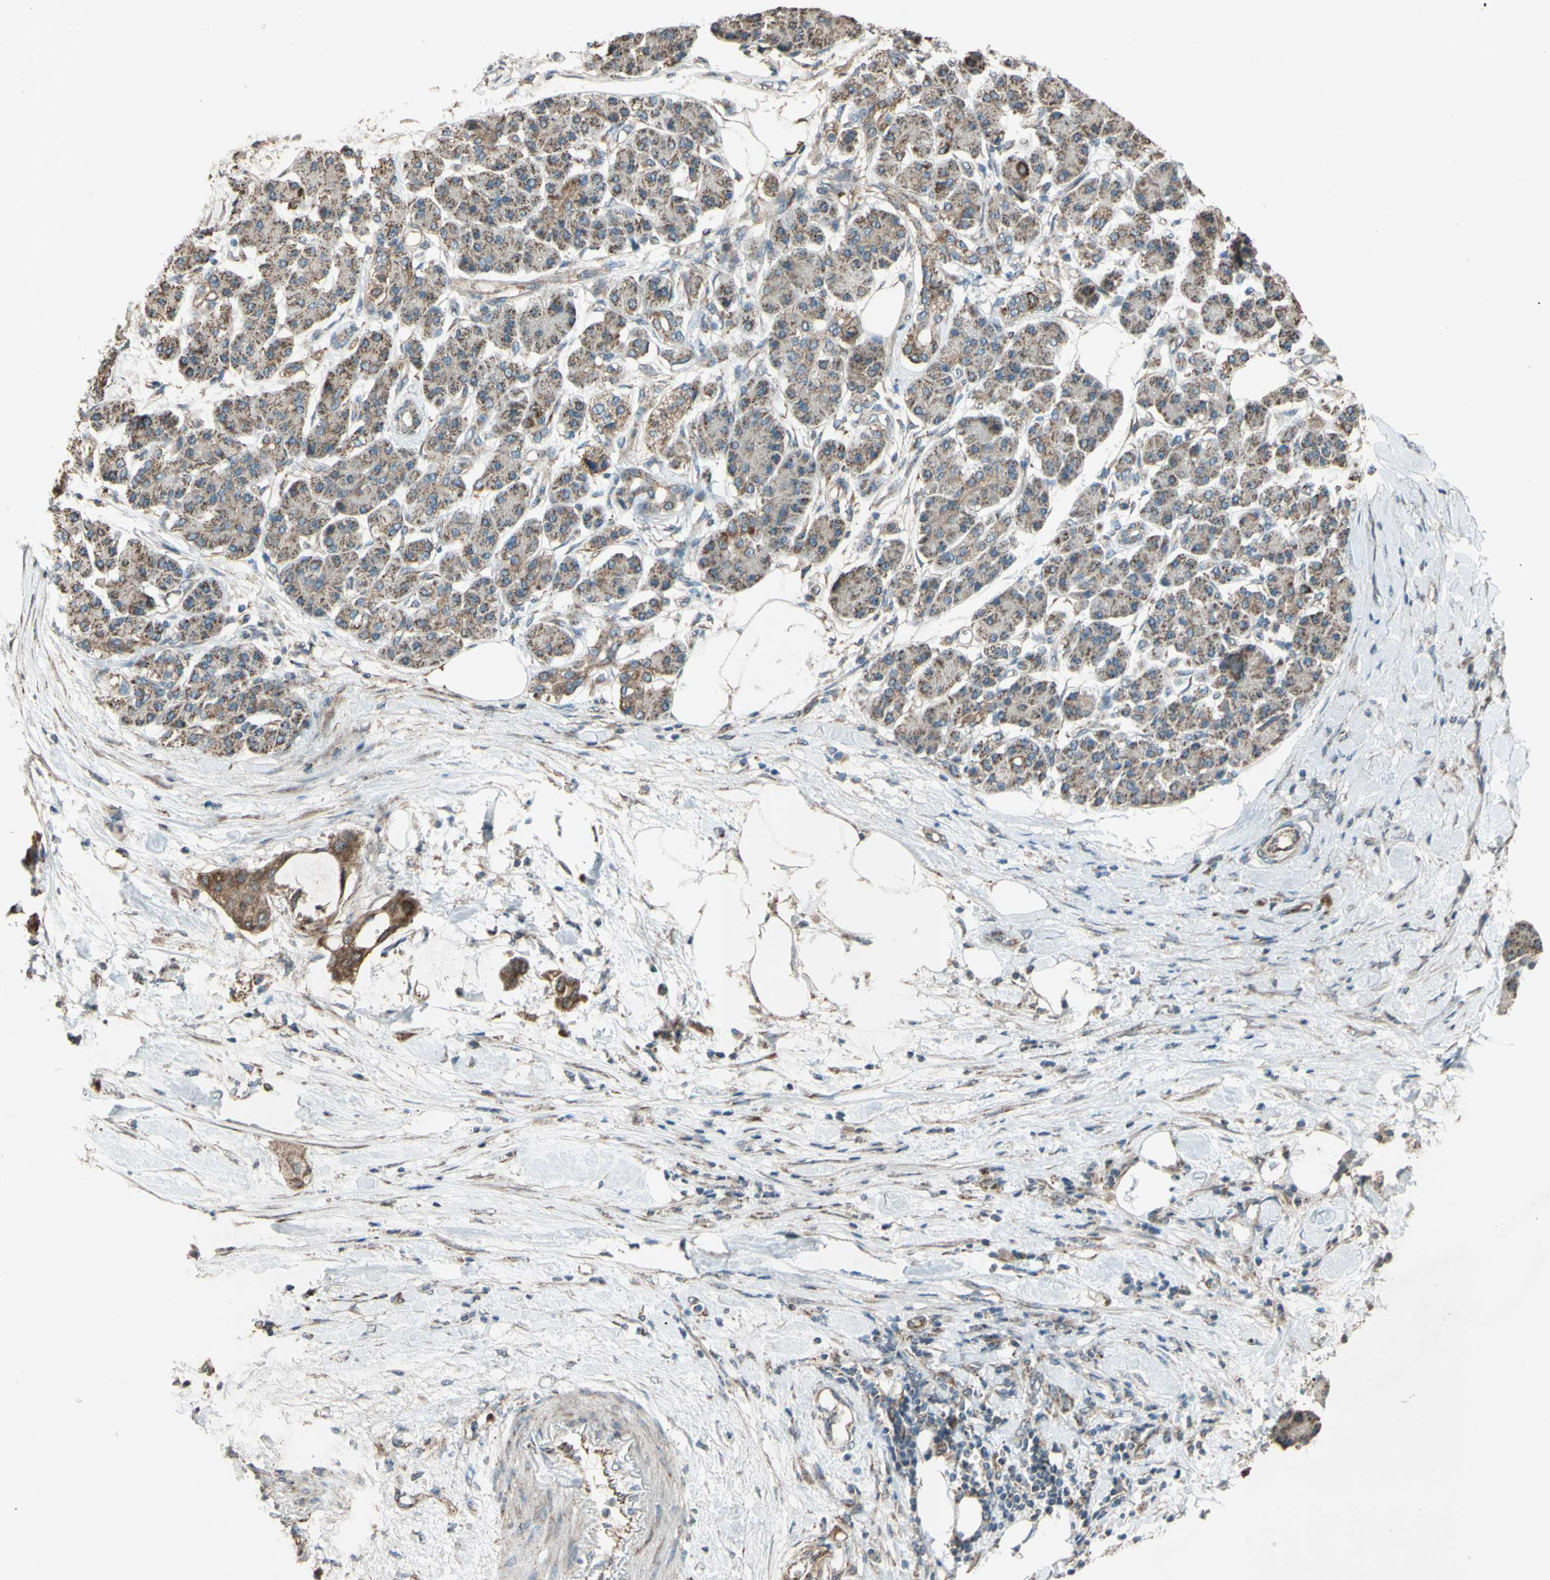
{"staining": {"intensity": "moderate", "quantity": ">75%", "location": "cytoplasmic/membranous"}, "tissue": "pancreatic cancer", "cell_type": "Tumor cells", "image_type": "cancer", "snomed": [{"axis": "morphology", "description": "Adenocarcinoma, NOS"}, {"axis": "morphology", "description": "Adenocarcinoma, metastatic, NOS"}, {"axis": "topography", "description": "Lymph node"}, {"axis": "topography", "description": "Pancreas"}, {"axis": "topography", "description": "Duodenum"}], "caption": "Human pancreatic adenocarcinoma stained for a protein (brown) exhibits moderate cytoplasmic/membranous positive staining in about >75% of tumor cells.", "gene": "ACOT8", "patient": {"sex": "female", "age": 64}}